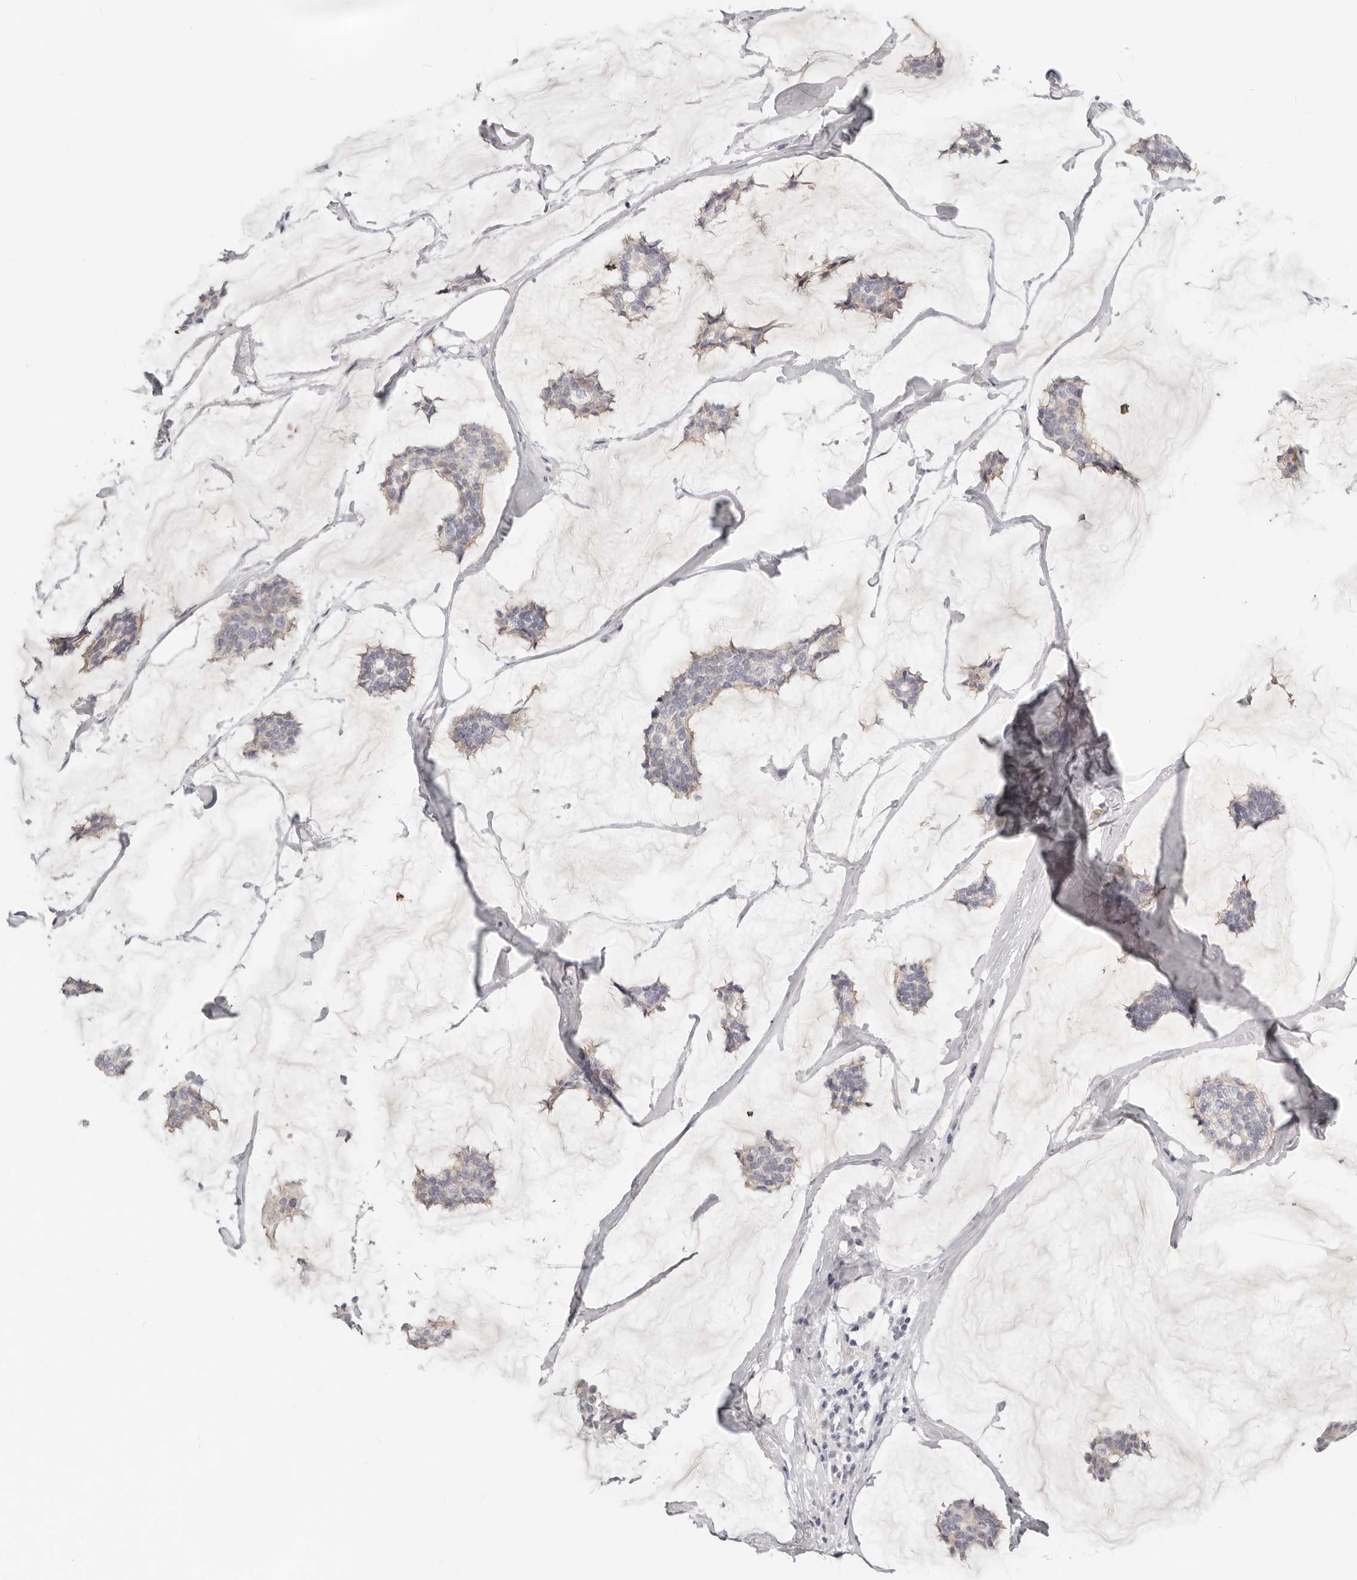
{"staining": {"intensity": "weak", "quantity": "<25%", "location": "cytoplasmic/membranous"}, "tissue": "breast cancer", "cell_type": "Tumor cells", "image_type": "cancer", "snomed": [{"axis": "morphology", "description": "Duct carcinoma"}, {"axis": "topography", "description": "Breast"}], "caption": "IHC micrograph of breast infiltrating ductal carcinoma stained for a protein (brown), which displays no expression in tumor cells.", "gene": "TMEM63B", "patient": {"sex": "female", "age": 93}}